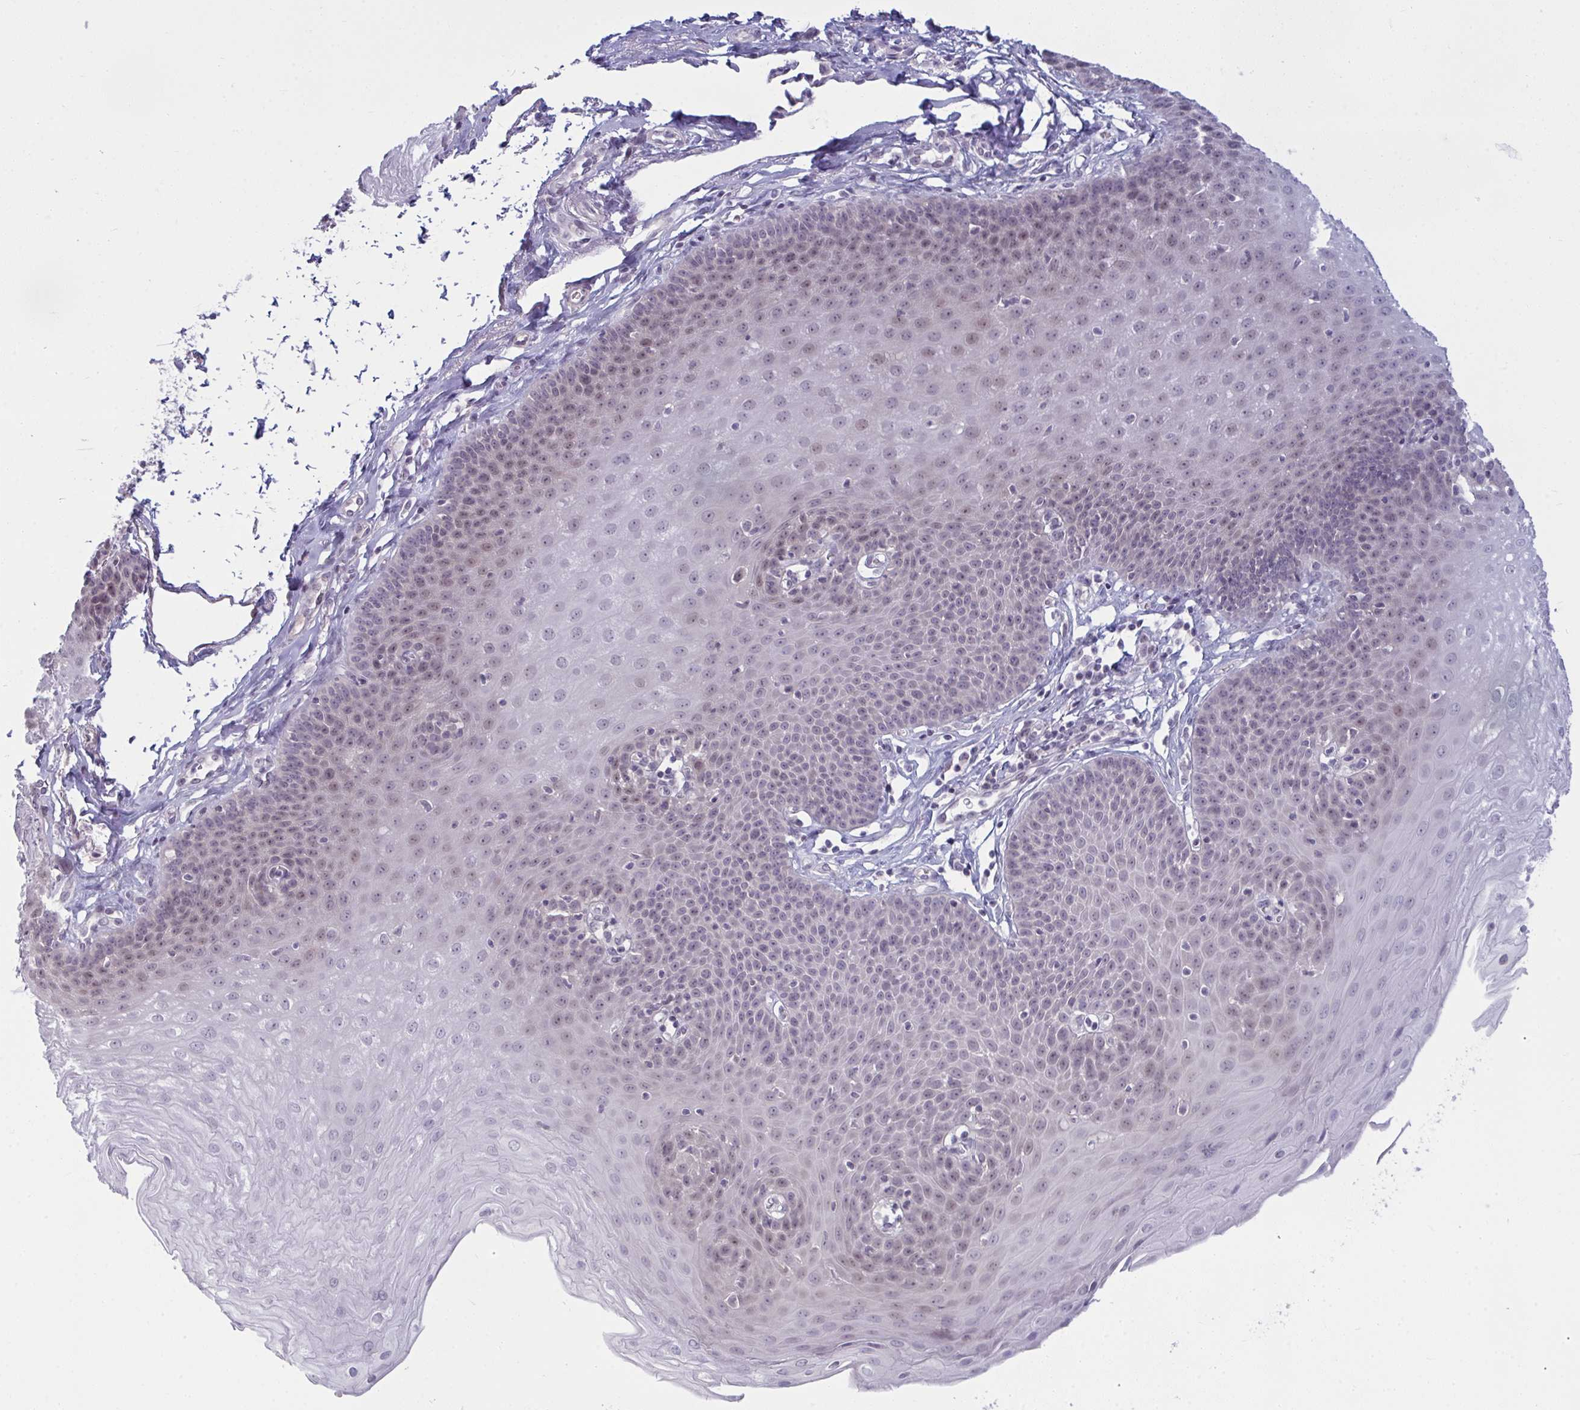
{"staining": {"intensity": "weak", "quantity": "<25%", "location": "nuclear"}, "tissue": "esophagus", "cell_type": "Squamous epithelial cells", "image_type": "normal", "snomed": [{"axis": "morphology", "description": "Normal tissue, NOS"}, {"axis": "topography", "description": "Esophagus"}], "caption": "IHC of unremarkable esophagus demonstrates no expression in squamous epithelial cells.", "gene": "RNASEH1", "patient": {"sex": "female", "age": 81}}